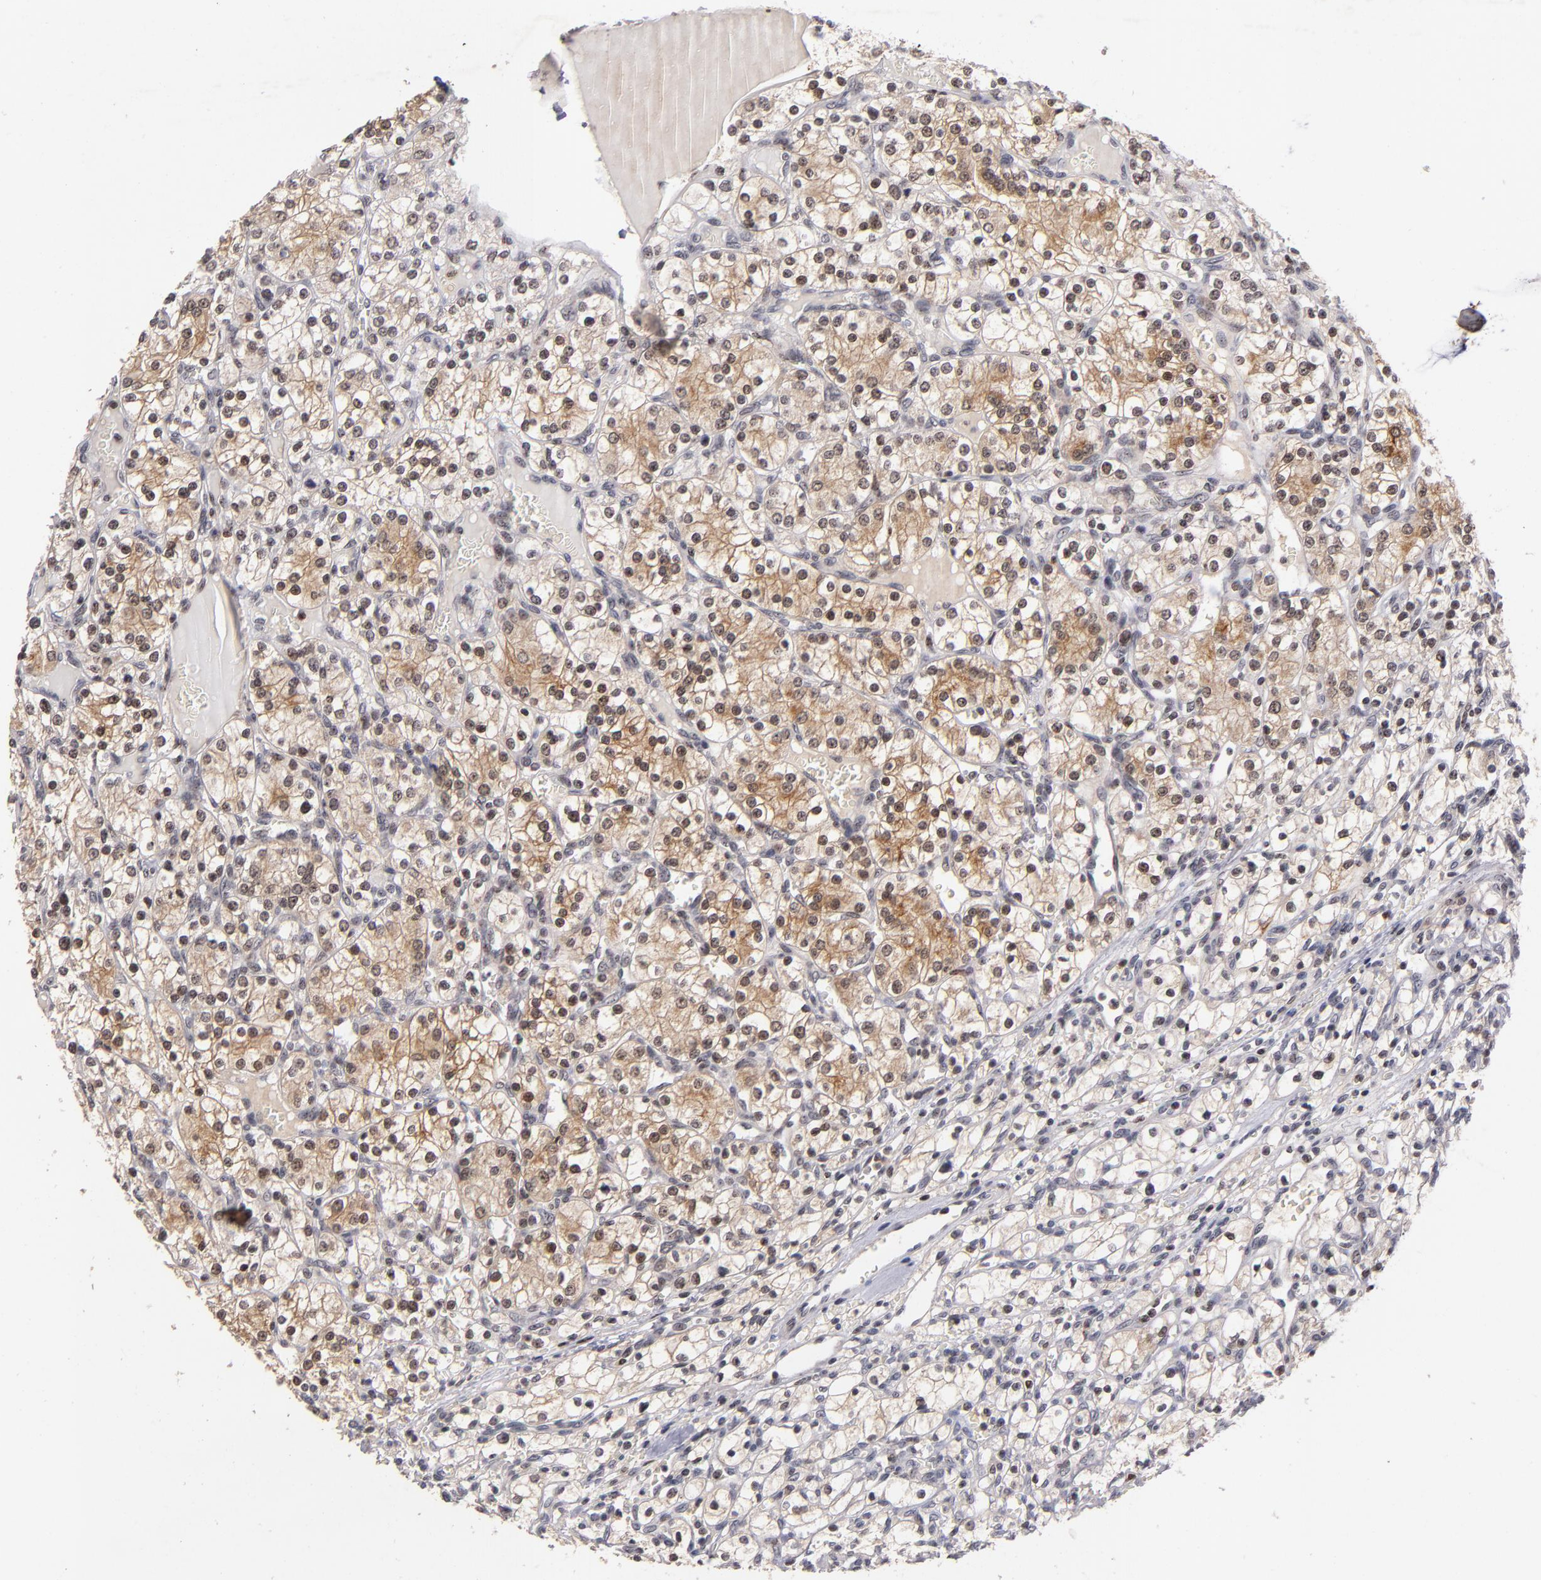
{"staining": {"intensity": "moderate", "quantity": ">75%", "location": "cytoplasmic/membranous,nuclear"}, "tissue": "renal cancer", "cell_type": "Tumor cells", "image_type": "cancer", "snomed": [{"axis": "morphology", "description": "Adenocarcinoma, NOS"}, {"axis": "topography", "description": "Kidney"}], "caption": "An immunohistochemistry image of tumor tissue is shown. Protein staining in brown labels moderate cytoplasmic/membranous and nuclear positivity in adenocarcinoma (renal) within tumor cells. Nuclei are stained in blue.", "gene": "PCNX4", "patient": {"sex": "female", "age": 62}}